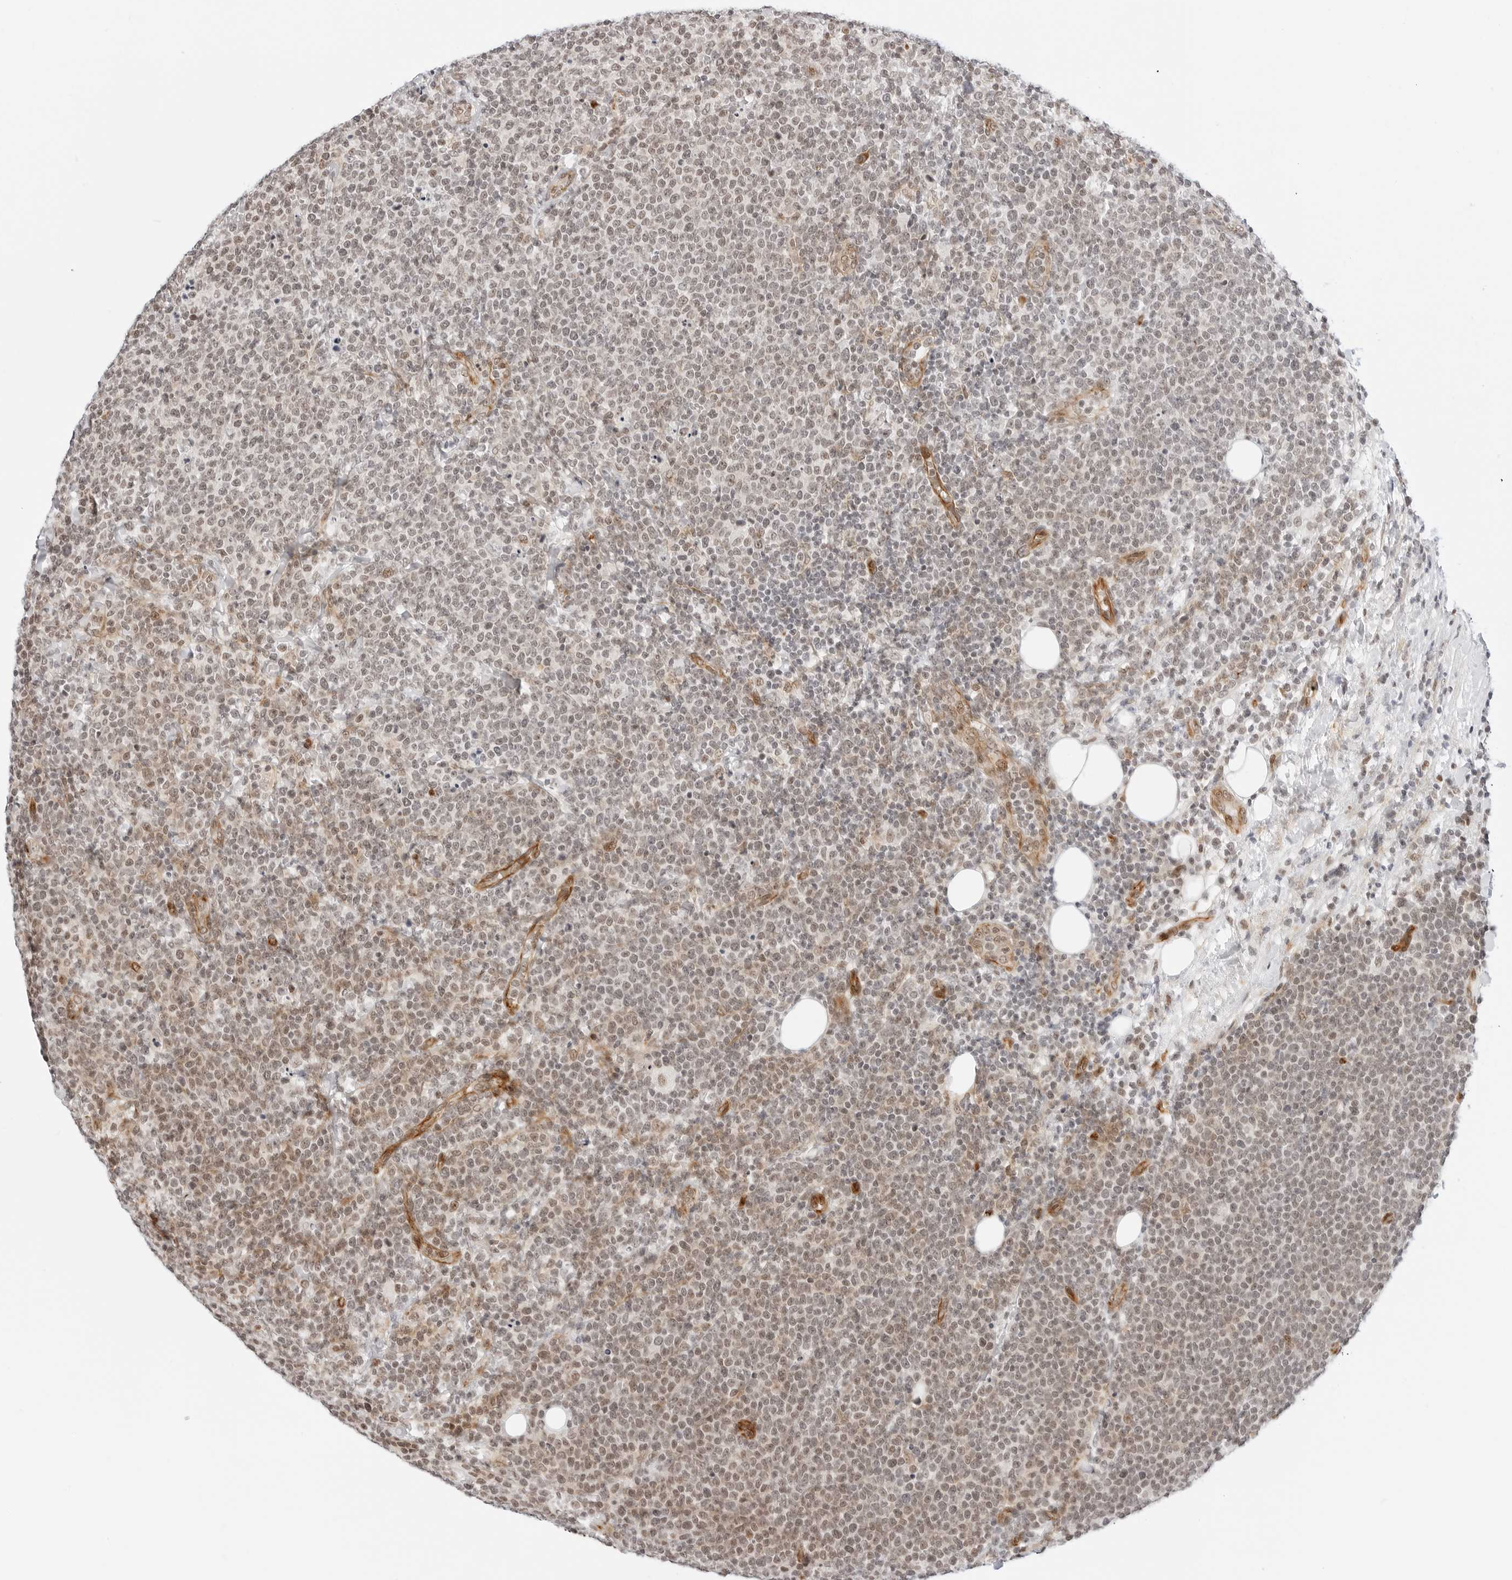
{"staining": {"intensity": "weak", "quantity": "25%-75%", "location": "nuclear"}, "tissue": "lymphoma", "cell_type": "Tumor cells", "image_type": "cancer", "snomed": [{"axis": "morphology", "description": "Malignant lymphoma, non-Hodgkin's type, High grade"}, {"axis": "topography", "description": "Lymph node"}], "caption": "A brown stain highlights weak nuclear staining of a protein in high-grade malignant lymphoma, non-Hodgkin's type tumor cells.", "gene": "ZNF613", "patient": {"sex": "male", "age": 61}}